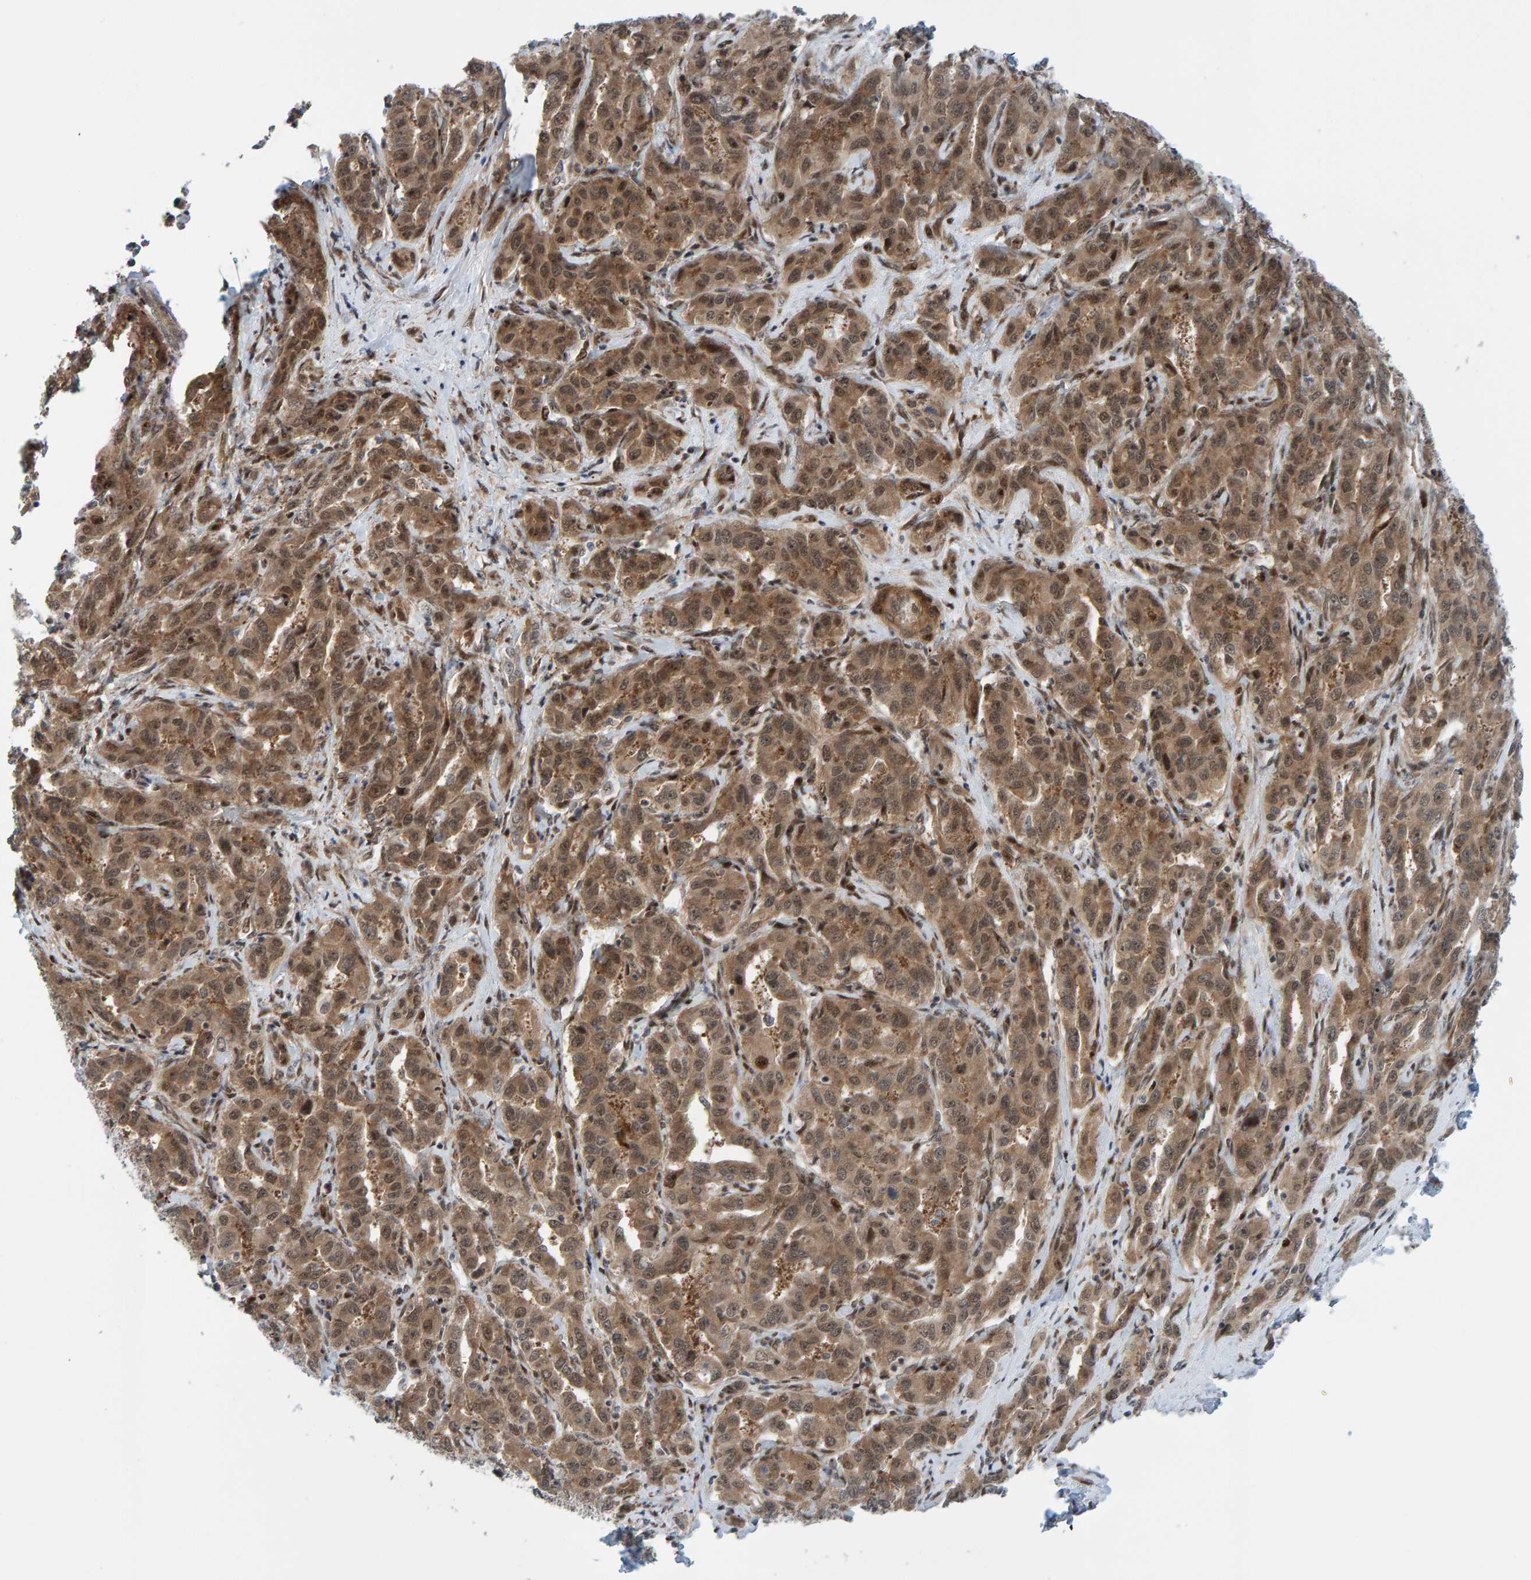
{"staining": {"intensity": "moderate", "quantity": ">75%", "location": "cytoplasmic/membranous,nuclear"}, "tissue": "liver cancer", "cell_type": "Tumor cells", "image_type": "cancer", "snomed": [{"axis": "morphology", "description": "Cholangiocarcinoma"}, {"axis": "topography", "description": "Liver"}], "caption": "A micrograph of human liver cancer (cholangiocarcinoma) stained for a protein displays moderate cytoplasmic/membranous and nuclear brown staining in tumor cells. The staining is performed using DAB brown chromogen to label protein expression. The nuclei are counter-stained blue using hematoxylin.", "gene": "ZNF366", "patient": {"sex": "male", "age": 59}}